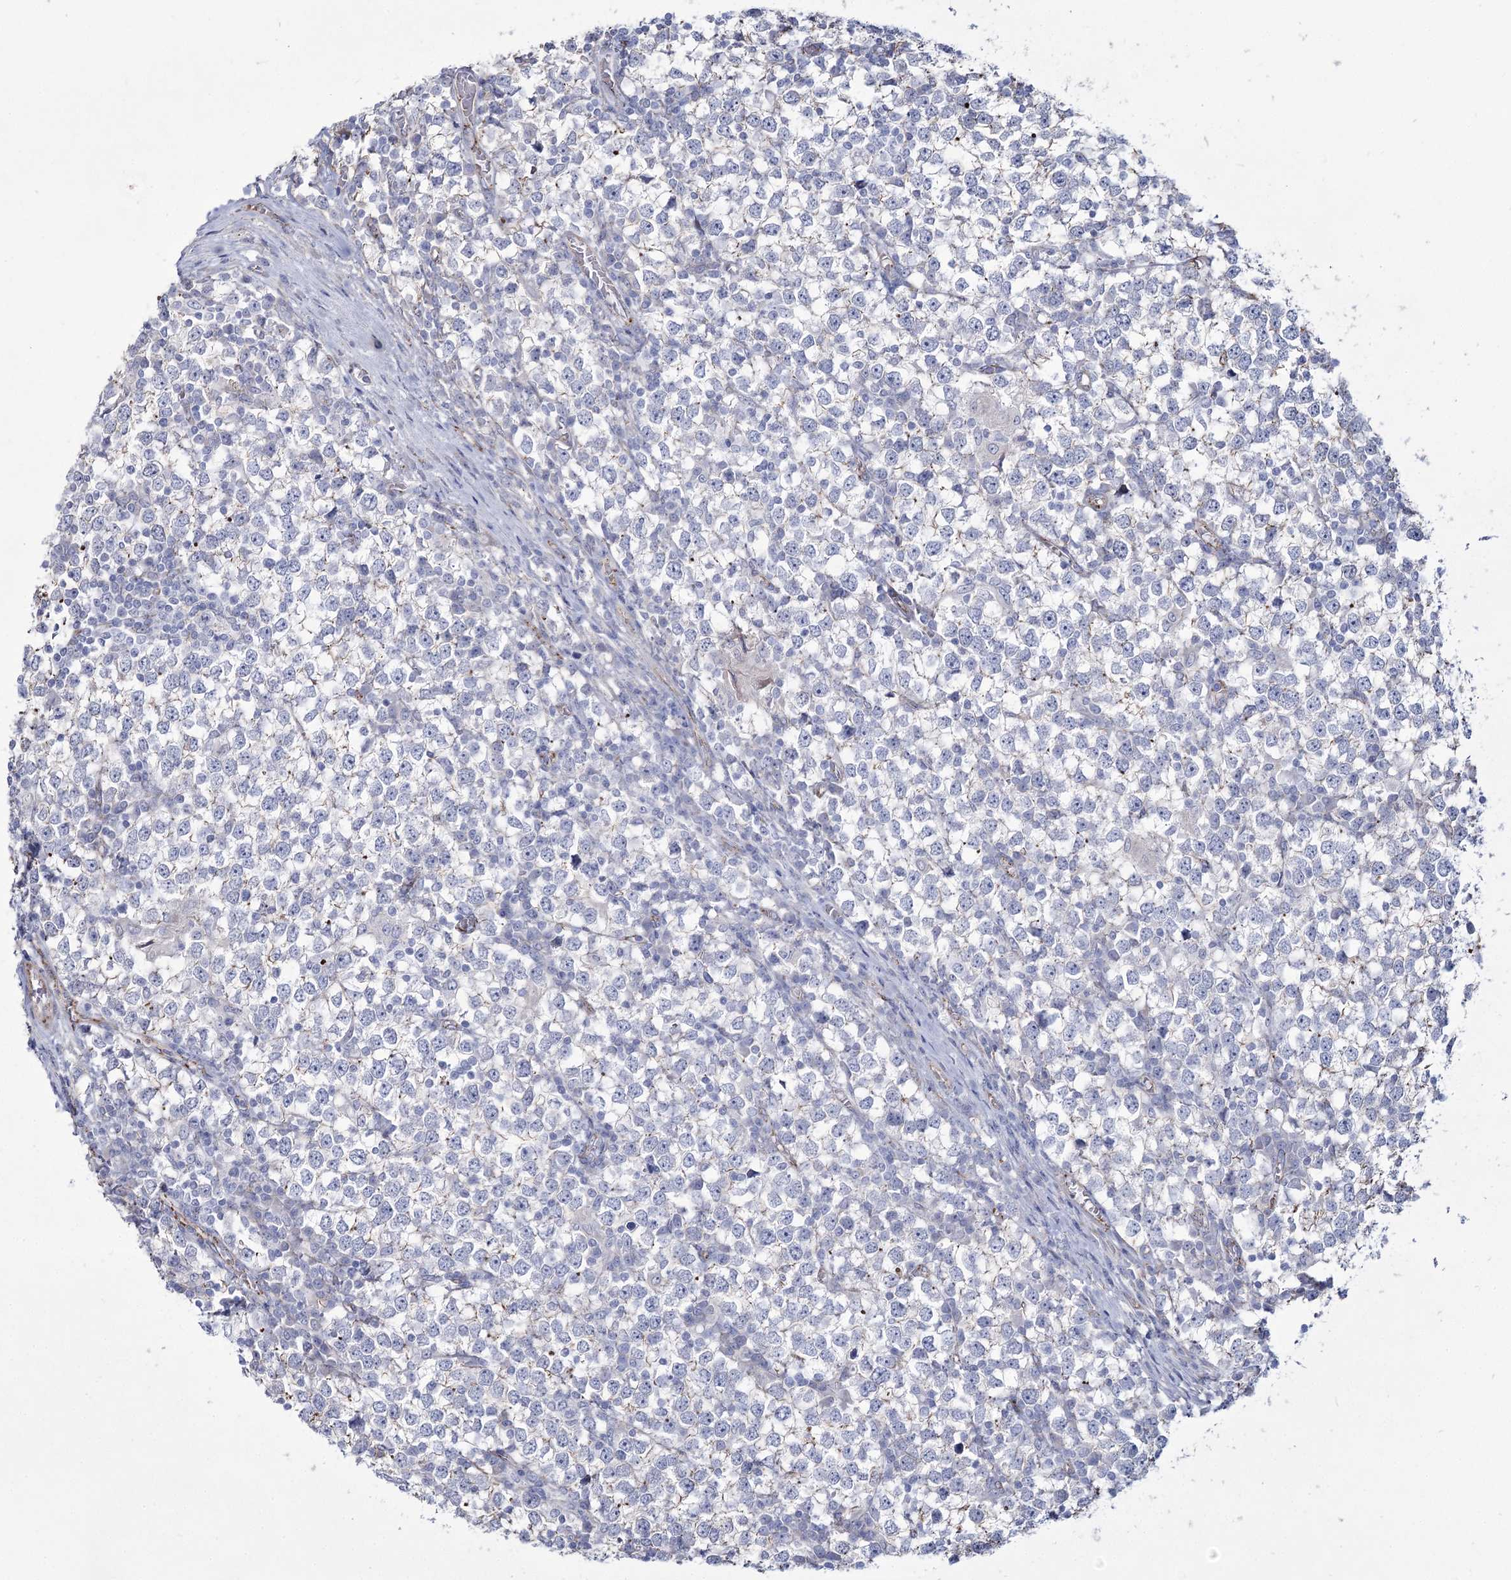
{"staining": {"intensity": "negative", "quantity": "none", "location": "none"}, "tissue": "testis cancer", "cell_type": "Tumor cells", "image_type": "cancer", "snomed": [{"axis": "morphology", "description": "Seminoma, NOS"}, {"axis": "topography", "description": "Testis"}], "caption": "DAB immunohistochemical staining of human testis cancer exhibits no significant staining in tumor cells.", "gene": "ME3", "patient": {"sex": "male", "age": 65}}